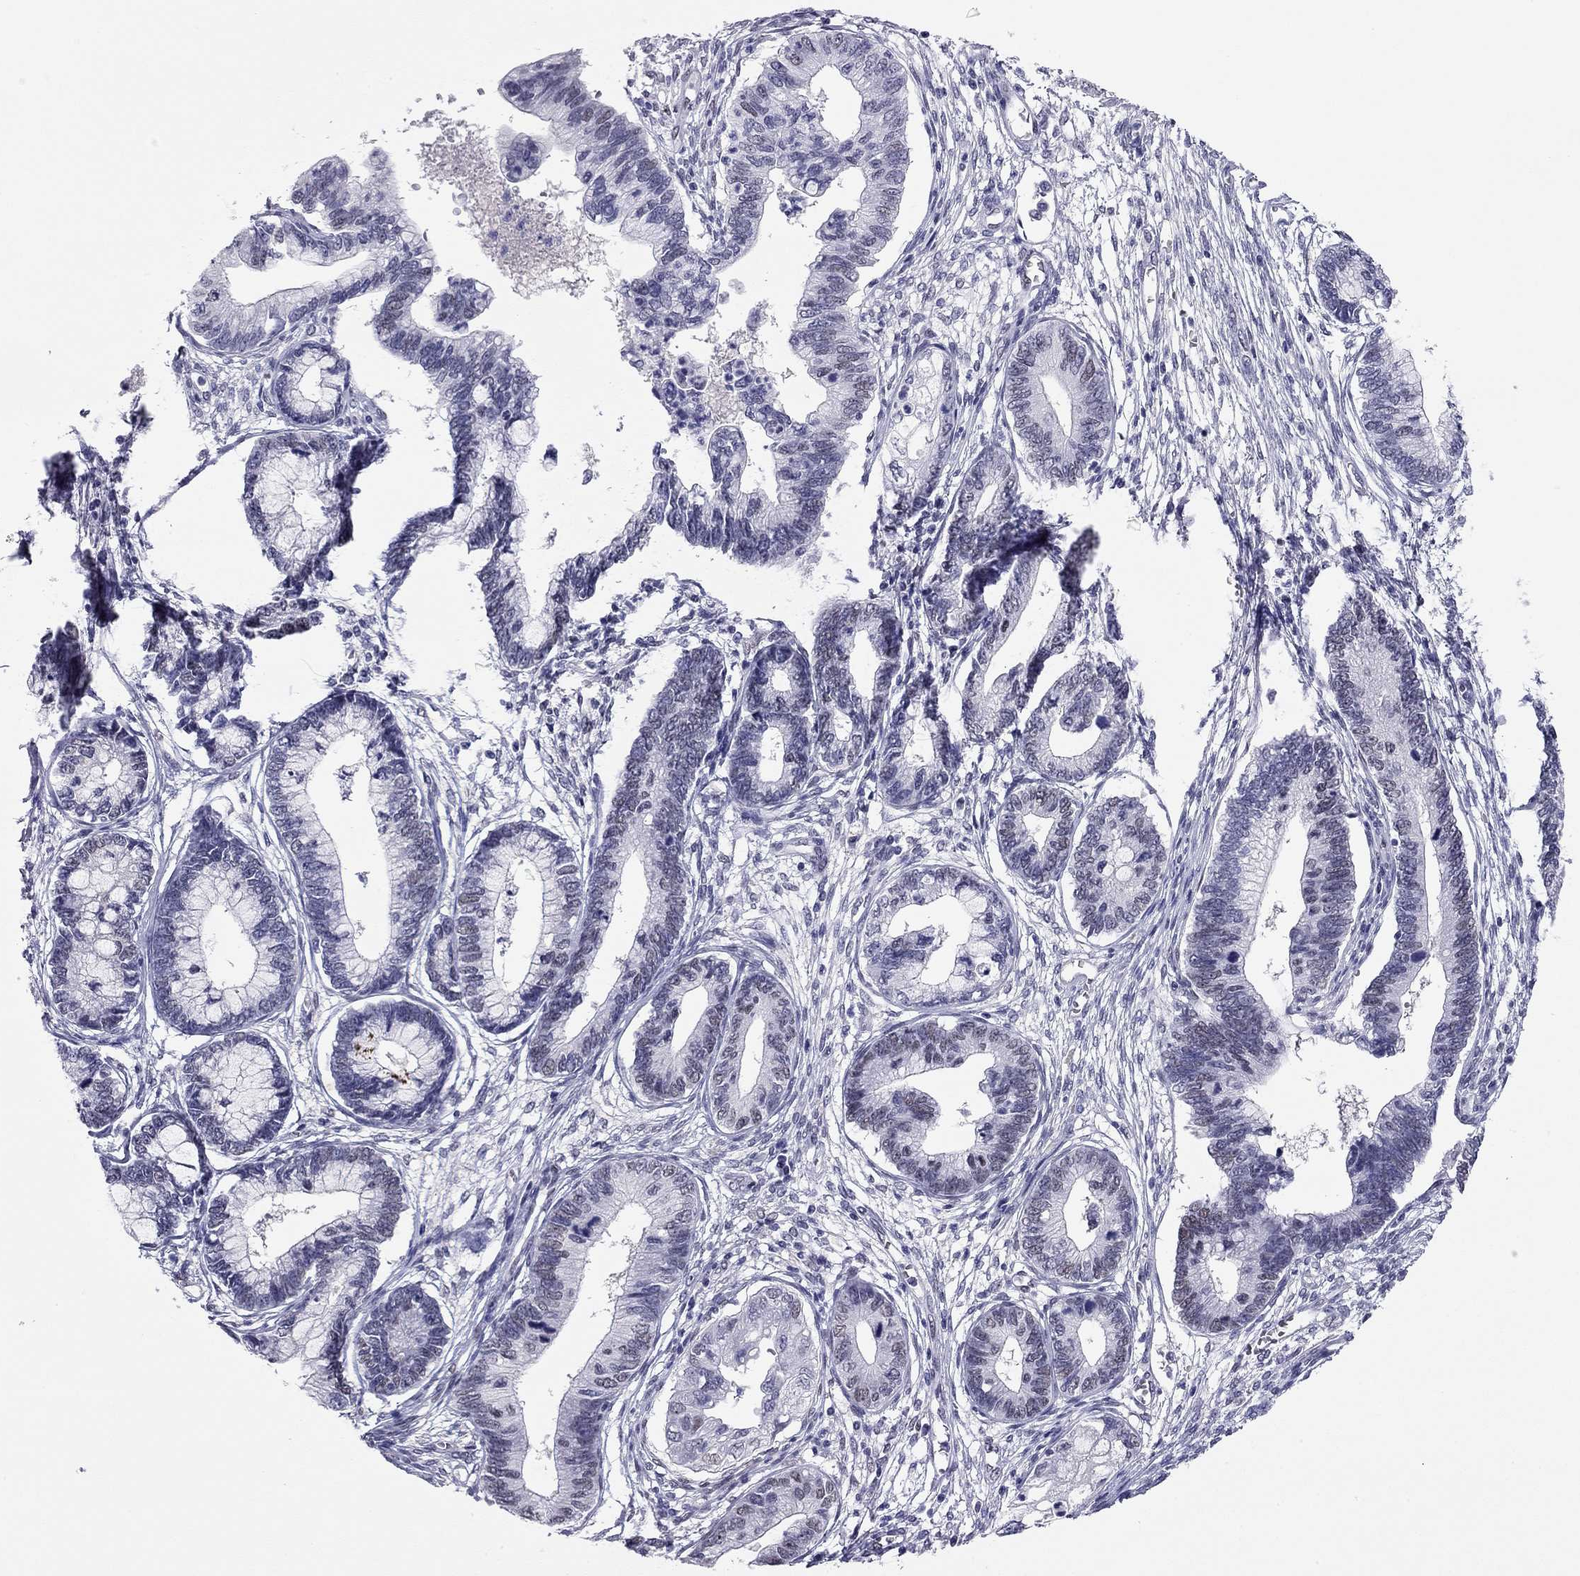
{"staining": {"intensity": "weak", "quantity": "<25%", "location": "nuclear"}, "tissue": "cervical cancer", "cell_type": "Tumor cells", "image_type": "cancer", "snomed": [{"axis": "morphology", "description": "Adenocarcinoma, NOS"}, {"axis": "topography", "description": "Cervix"}], "caption": "This is an immunohistochemistry image of human cervical cancer (adenocarcinoma). There is no positivity in tumor cells.", "gene": "DOT1L", "patient": {"sex": "female", "age": 44}}